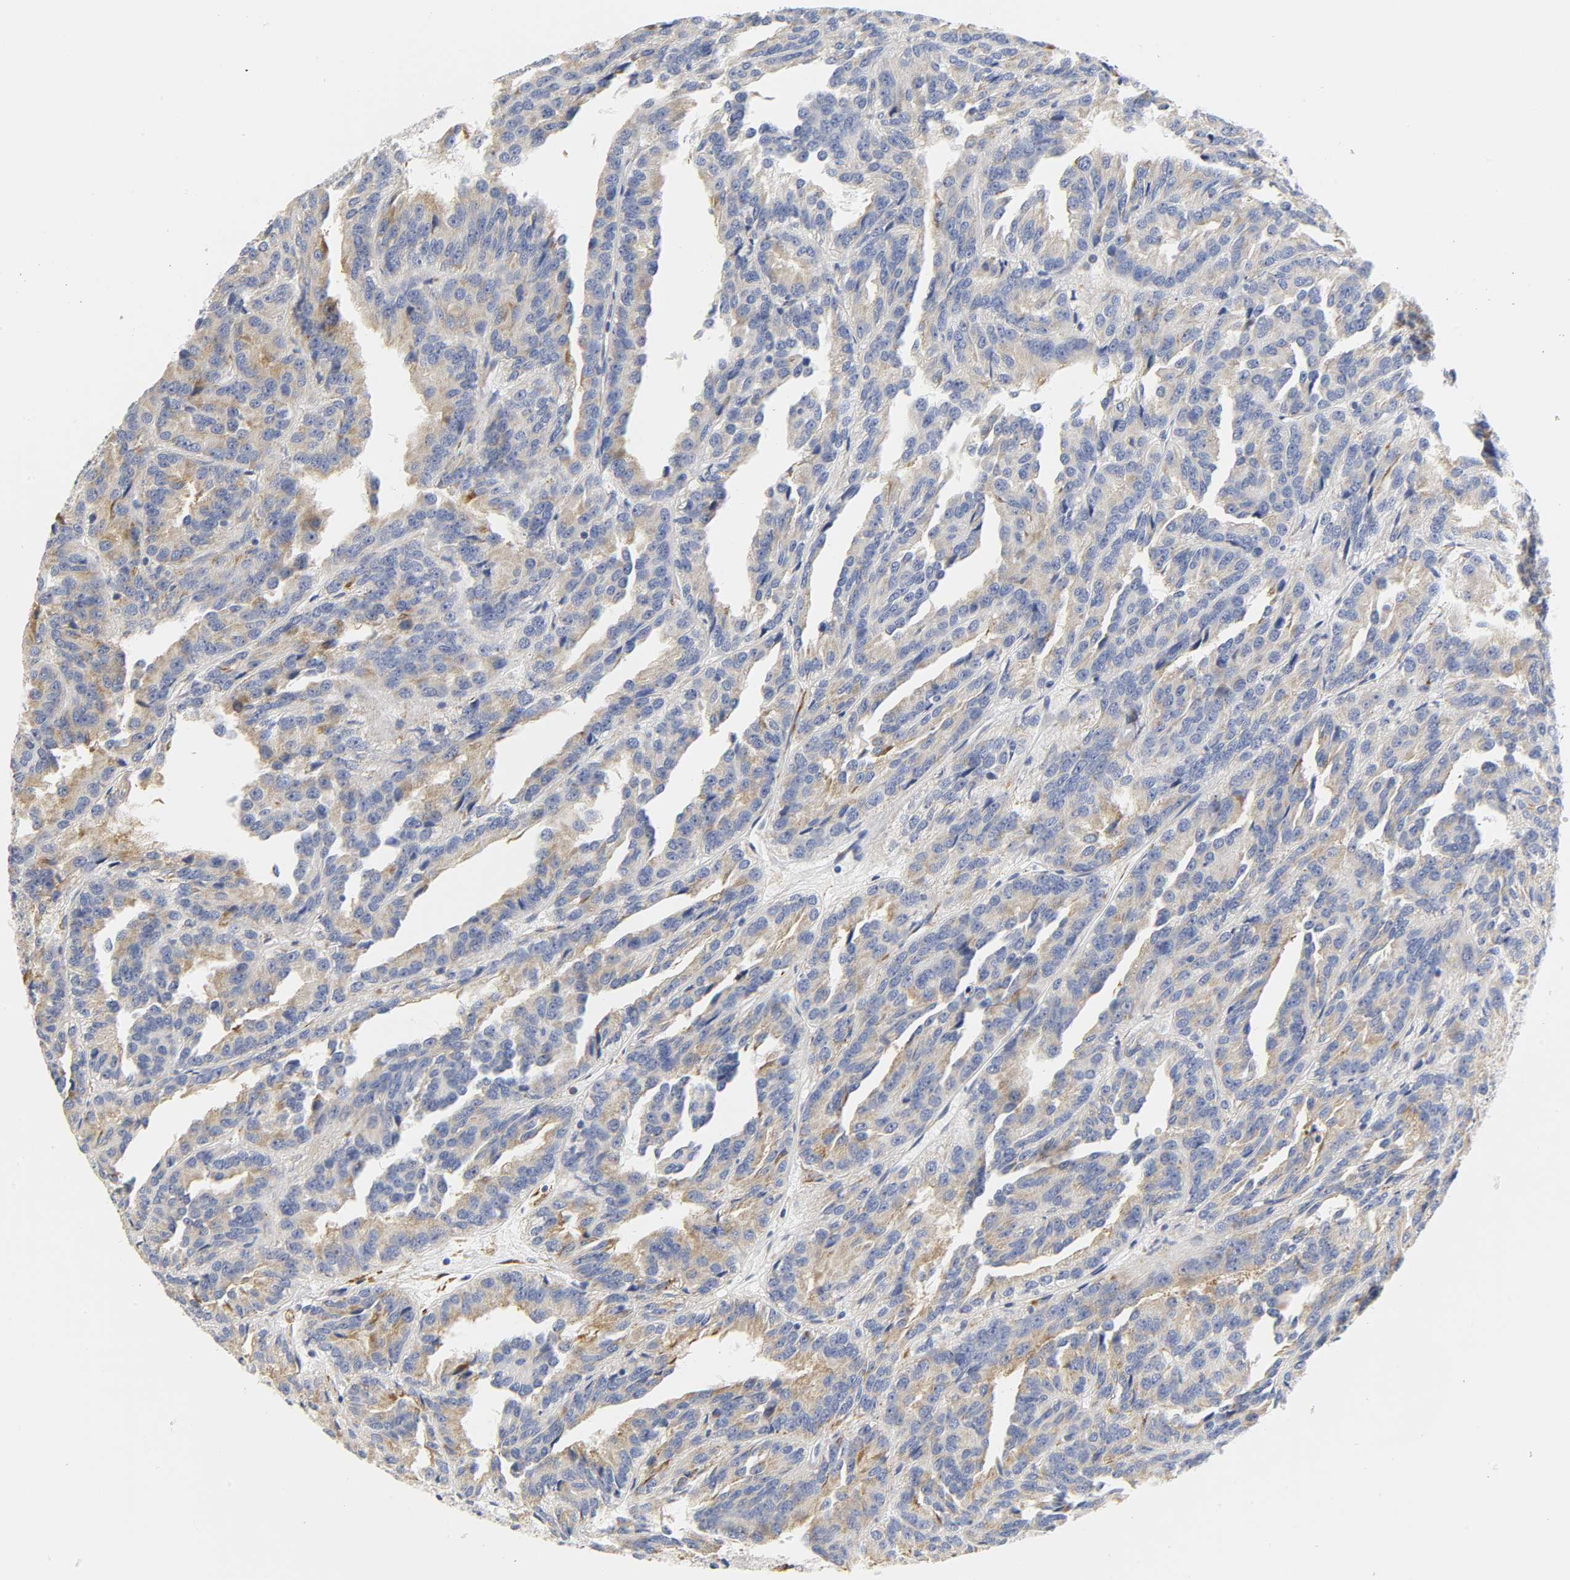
{"staining": {"intensity": "moderate", "quantity": ">75%", "location": "cytoplasmic/membranous"}, "tissue": "renal cancer", "cell_type": "Tumor cells", "image_type": "cancer", "snomed": [{"axis": "morphology", "description": "Adenocarcinoma, NOS"}, {"axis": "topography", "description": "Kidney"}], "caption": "Adenocarcinoma (renal) tissue exhibits moderate cytoplasmic/membranous staining in approximately >75% of tumor cells, visualized by immunohistochemistry. (DAB (3,3'-diaminobenzidine) IHC, brown staining for protein, blue staining for nuclei).", "gene": "REL", "patient": {"sex": "male", "age": 46}}